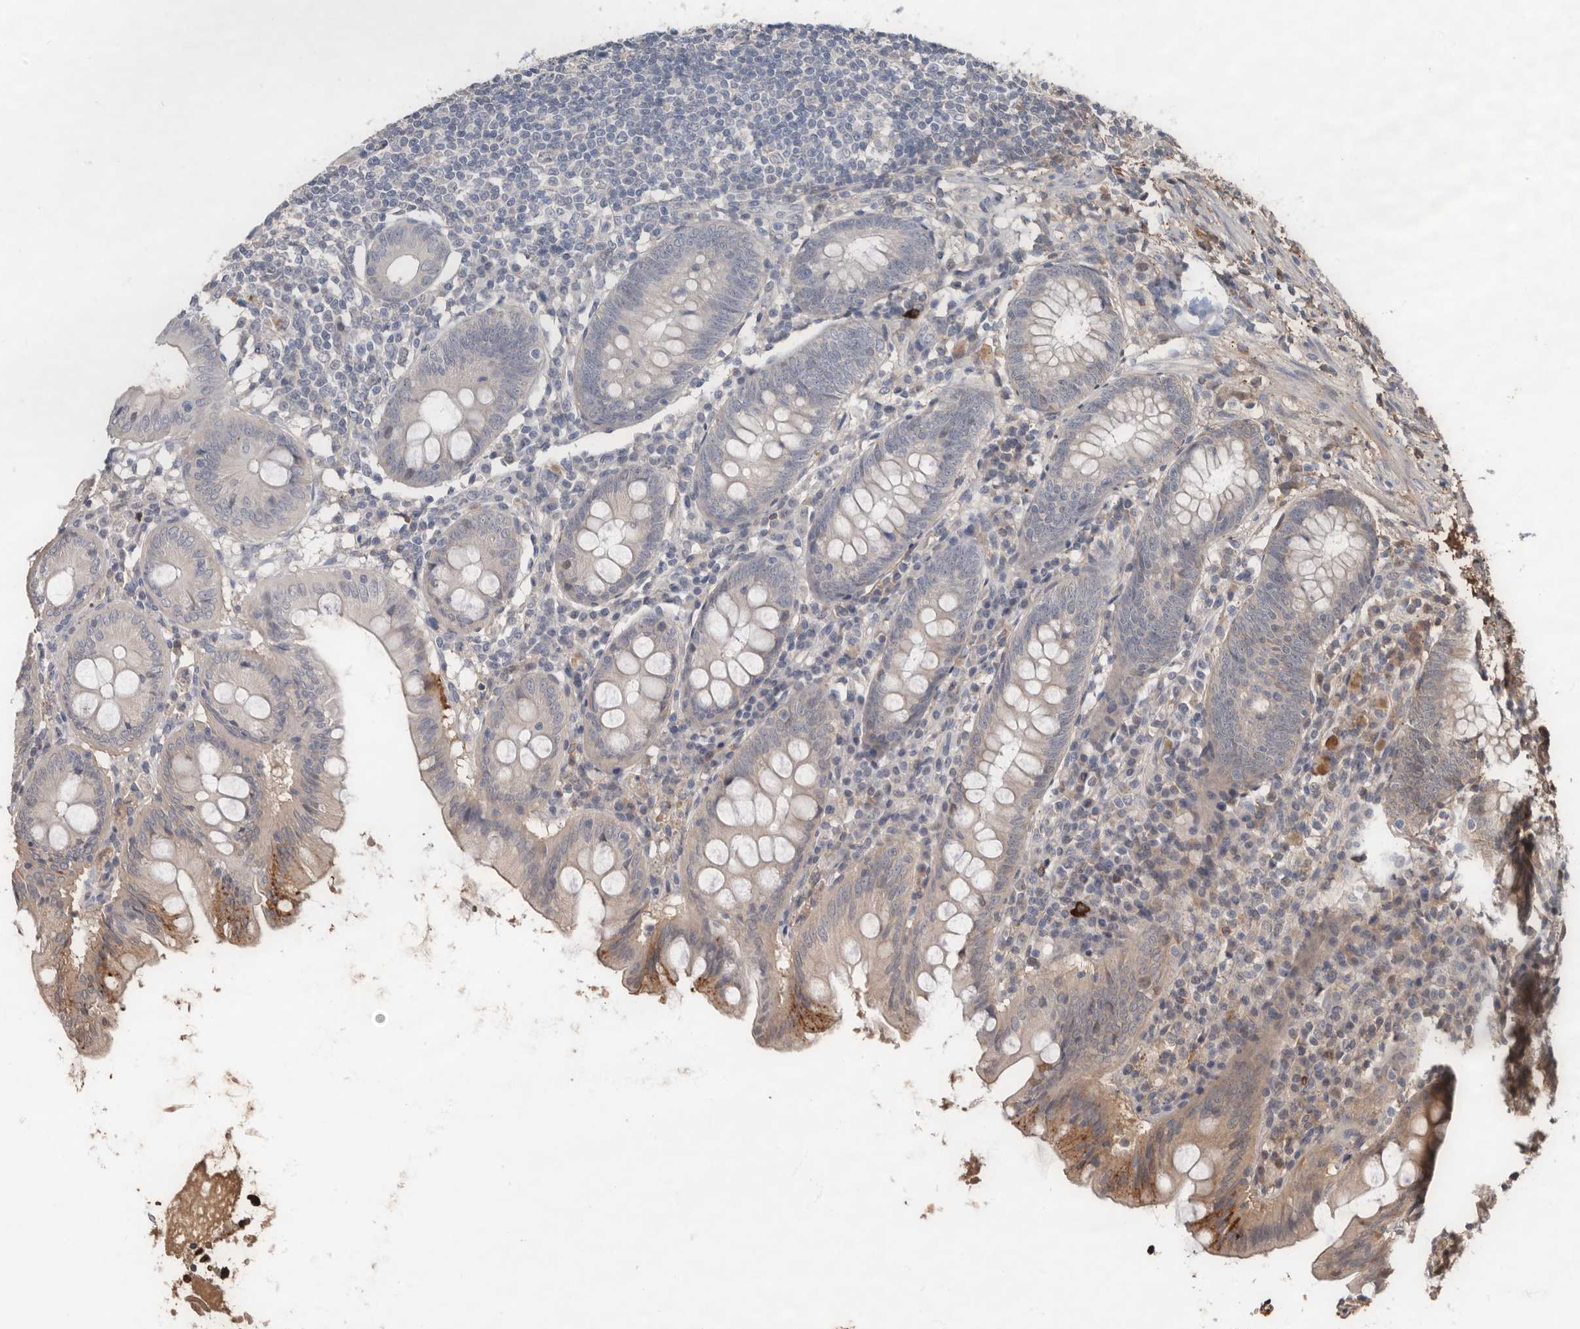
{"staining": {"intensity": "weak", "quantity": "<25%", "location": "cytoplasmic/membranous"}, "tissue": "appendix", "cell_type": "Glandular cells", "image_type": "normal", "snomed": [{"axis": "morphology", "description": "Normal tissue, NOS"}, {"axis": "topography", "description": "Appendix"}], "caption": "A micrograph of appendix stained for a protein demonstrates no brown staining in glandular cells. Brightfield microscopy of IHC stained with DAB (brown) and hematoxylin (blue), captured at high magnification.", "gene": "LRGUK", "patient": {"sex": "female", "age": 54}}